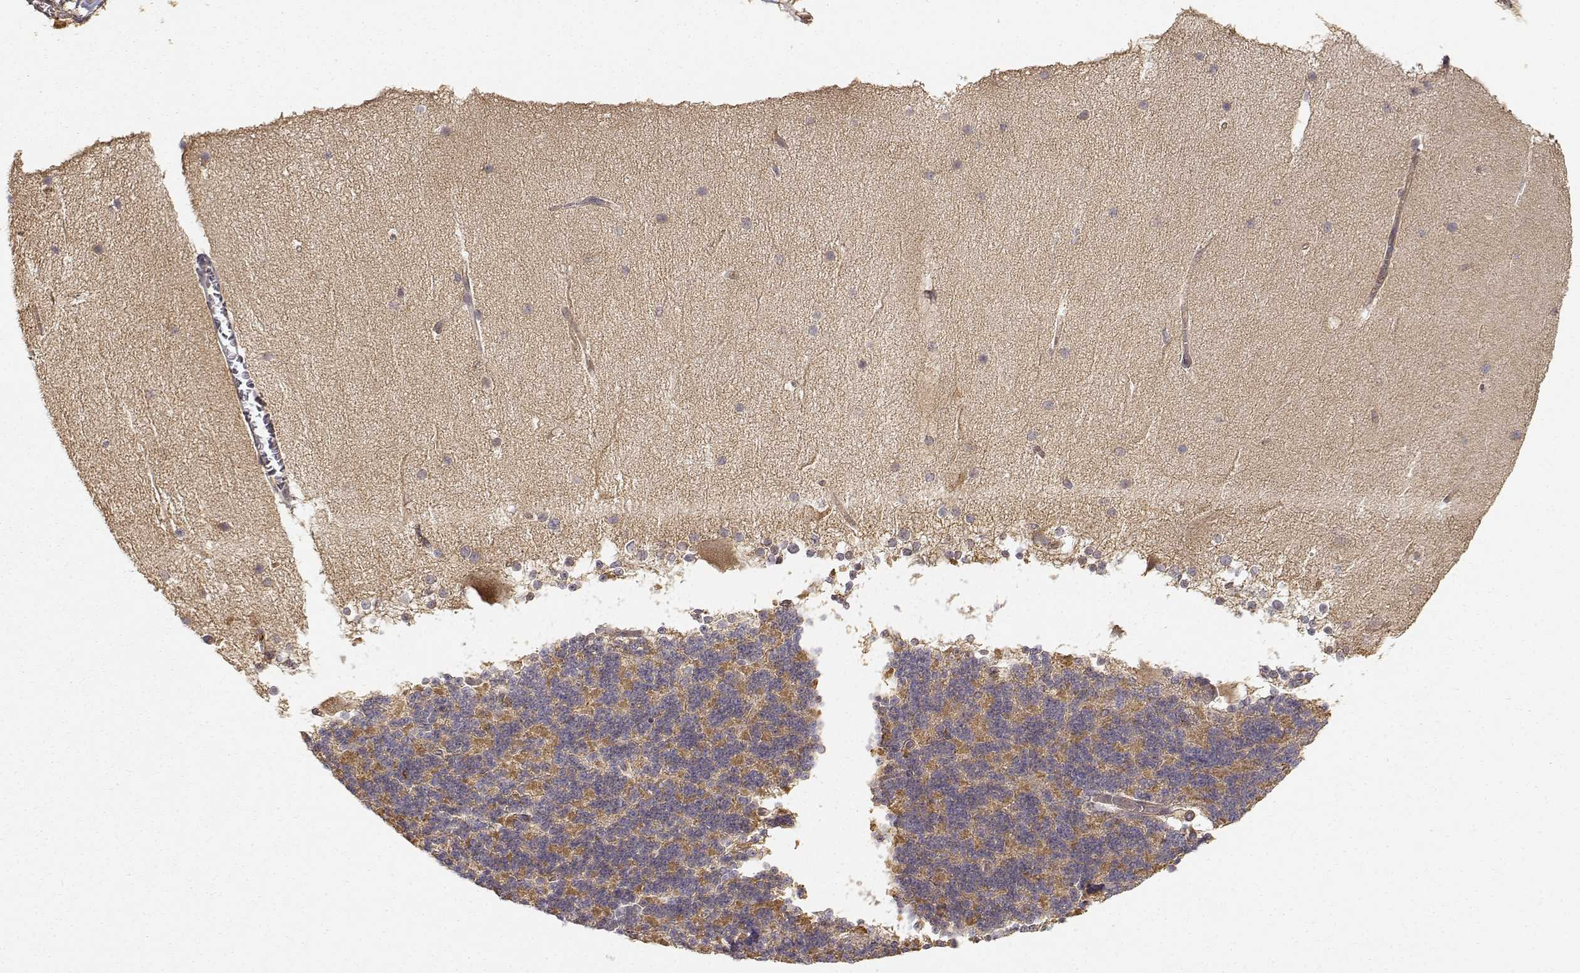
{"staining": {"intensity": "moderate", "quantity": ">75%", "location": "cytoplasmic/membranous"}, "tissue": "cerebellum", "cell_type": "Cells in granular layer", "image_type": "normal", "snomed": [{"axis": "morphology", "description": "Normal tissue, NOS"}, {"axis": "topography", "description": "Cerebellum"}], "caption": "High-magnification brightfield microscopy of normal cerebellum stained with DAB (brown) and counterstained with hematoxylin (blue). cells in granular layer exhibit moderate cytoplasmic/membranous positivity is appreciated in approximately>75% of cells.", "gene": "CDK5RAP2", "patient": {"sex": "female", "age": 19}}